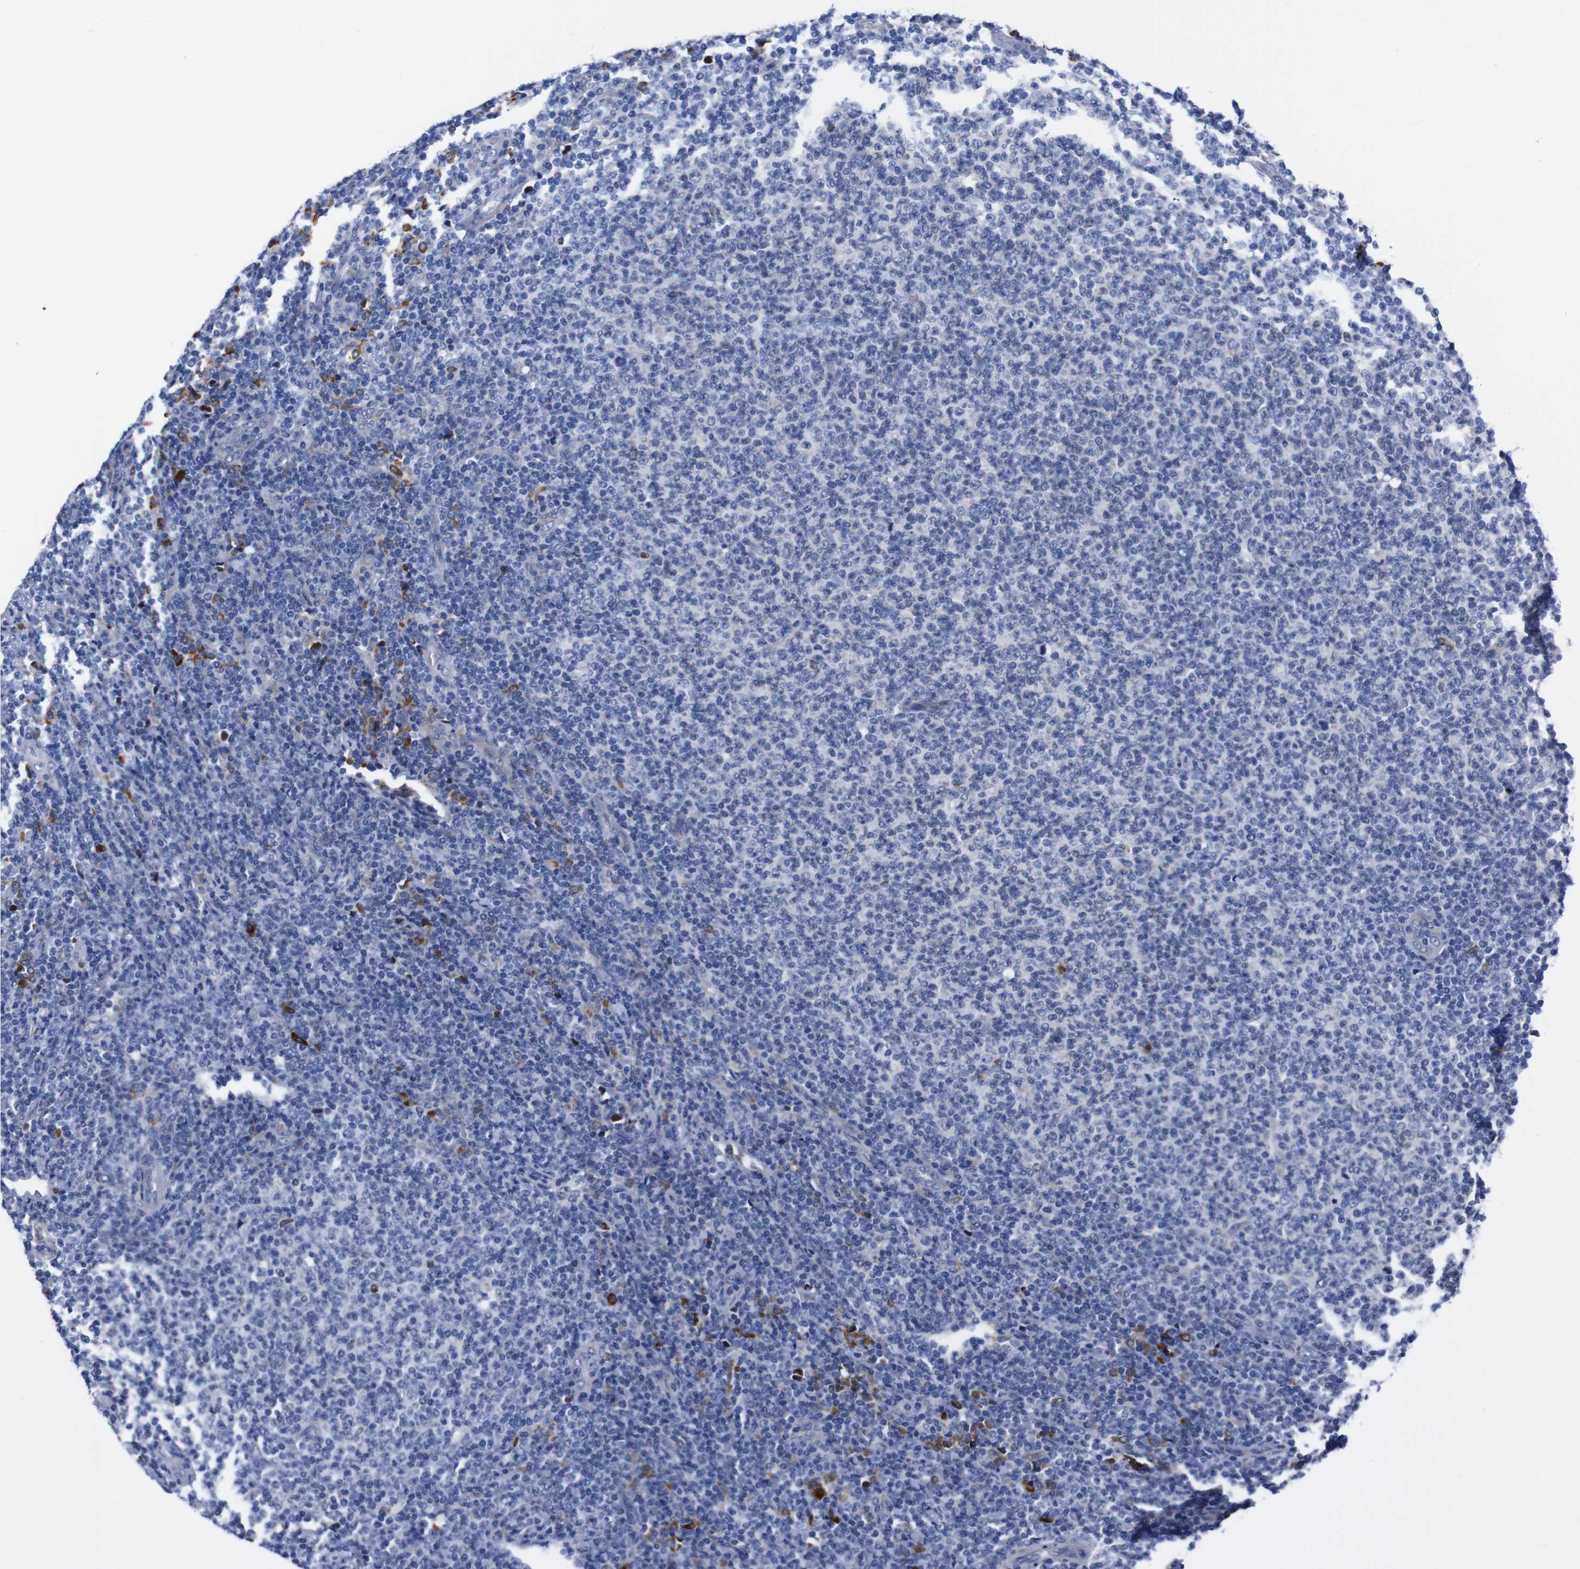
{"staining": {"intensity": "negative", "quantity": "none", "location": "none"}, "tissue": "lymphoma", "cell_type": "Tumor cells", "image_type": "cancer", "snomed": [{"axis": "morphology", "description": "Malignant lymphoma, non-Hodgkin's type, Low grade"}, {"axis": "topography", "description": "Lymph node"}], "caption": "This is a photomicrograph of immunohistochemistry (IHC) staining of low-grade malignant lymphoma, non-Hodgkin's type, which shows no expression in tumor cells. Brightfield microscopy of immunohistochemistry stained with DAB (3,3'-diaminobenzidine) (brown) and hematoxylin (blue), captured at high magnification.", "gene": "NEBL", "patient": {"sex": "male", "age": 66}}